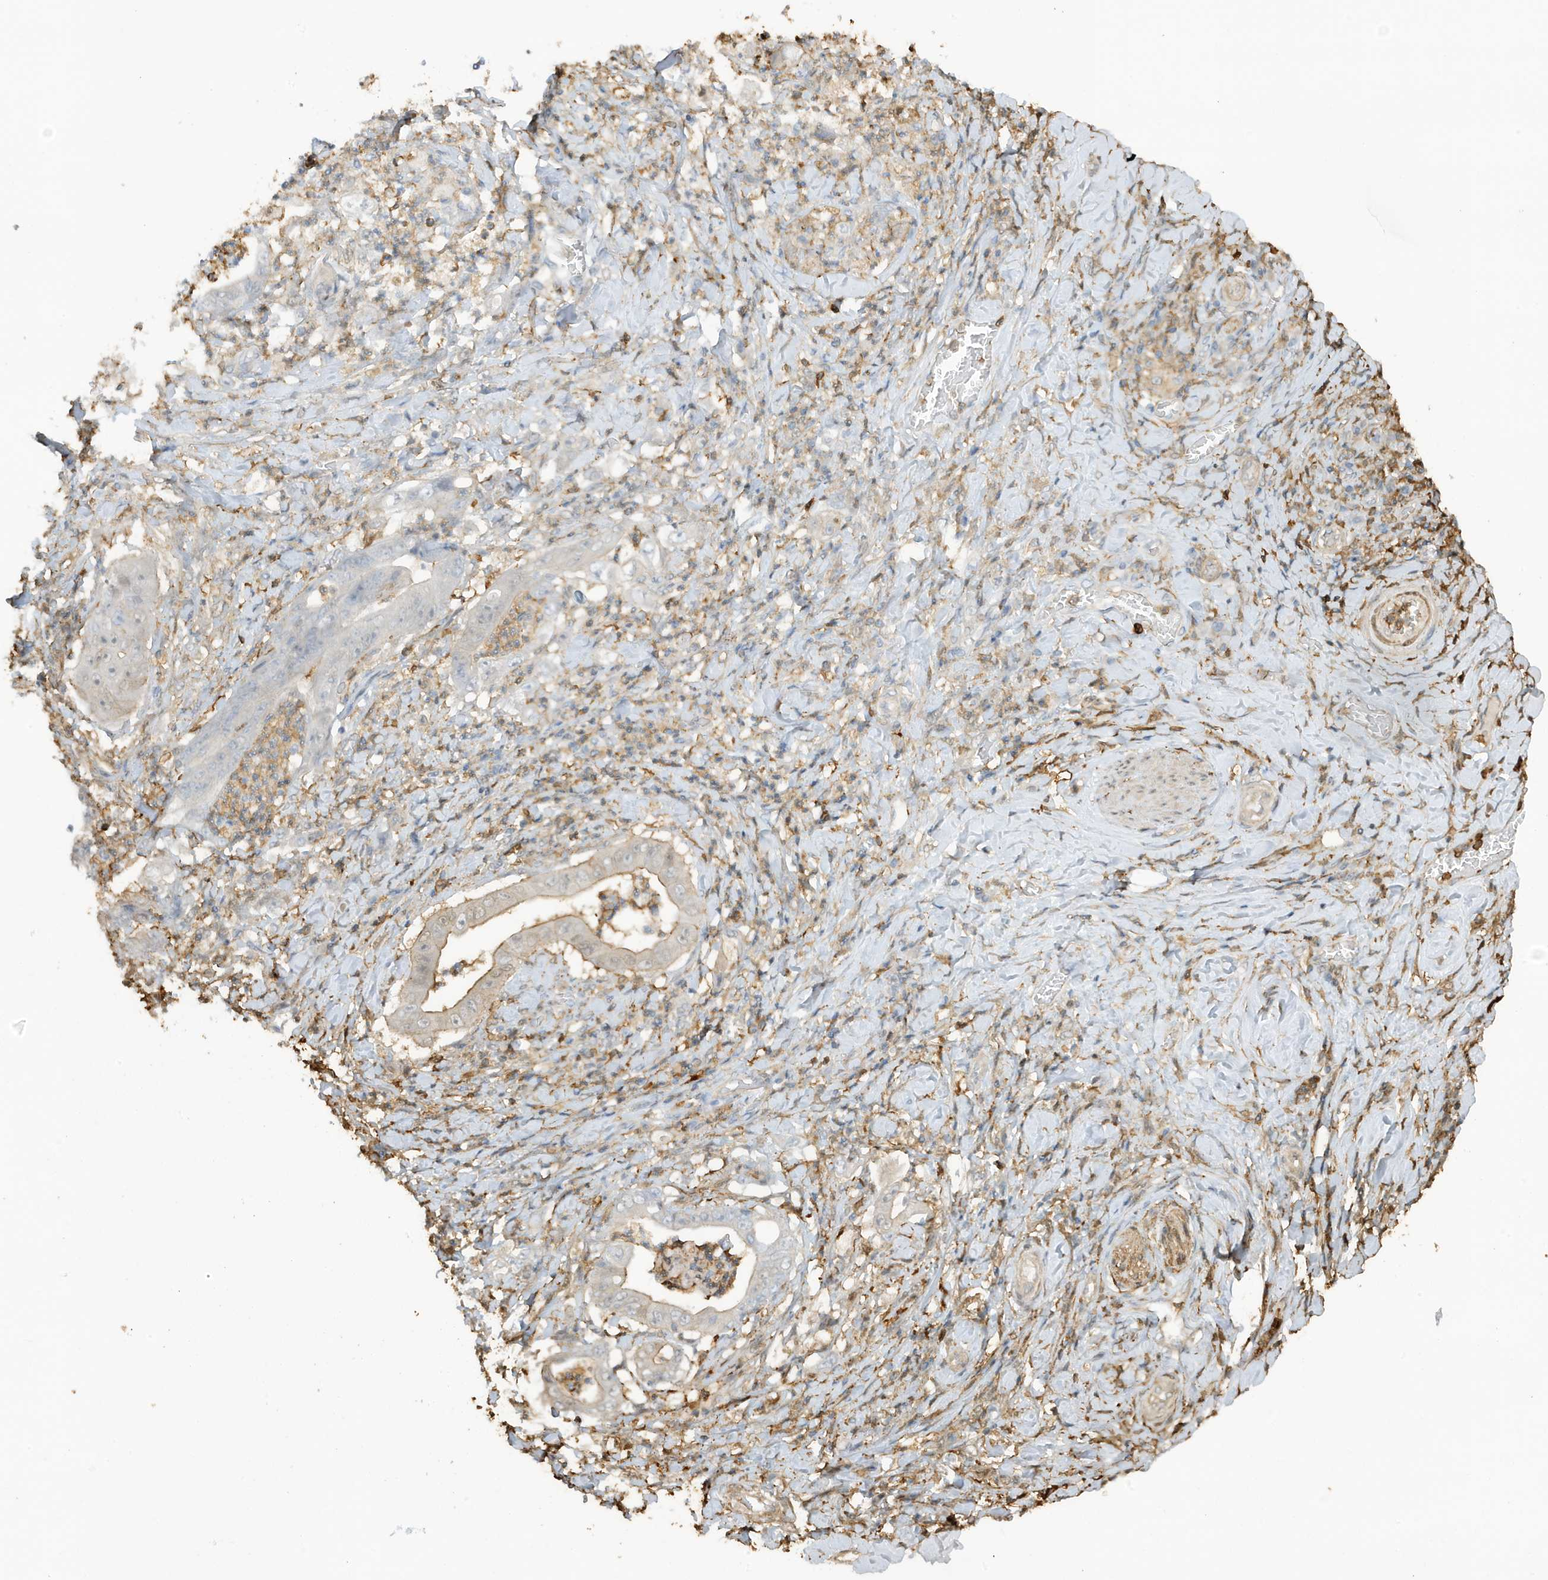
{"staining": {"intensity": "moderate", "quantity": "<25%", "location": "cytoplasmic/membranous"}, "tissue": "stomach cancer", "cell_type": "Tumor cells", "image_type": "cancer", "snomed": [{"axis": "morphology", "description": "Adenocarcinoma, NOS"}, {"axis": "topography", "description": "Stomach"}], "caption": "A histopathology image of adenocarcinoma (stomach) stained for a protein demonstrates moderate cytoplasmic/membranous brown staining in tumor cells.", "gene": "PHACTR2", "patient": {"sex": "female", "age": 73}}